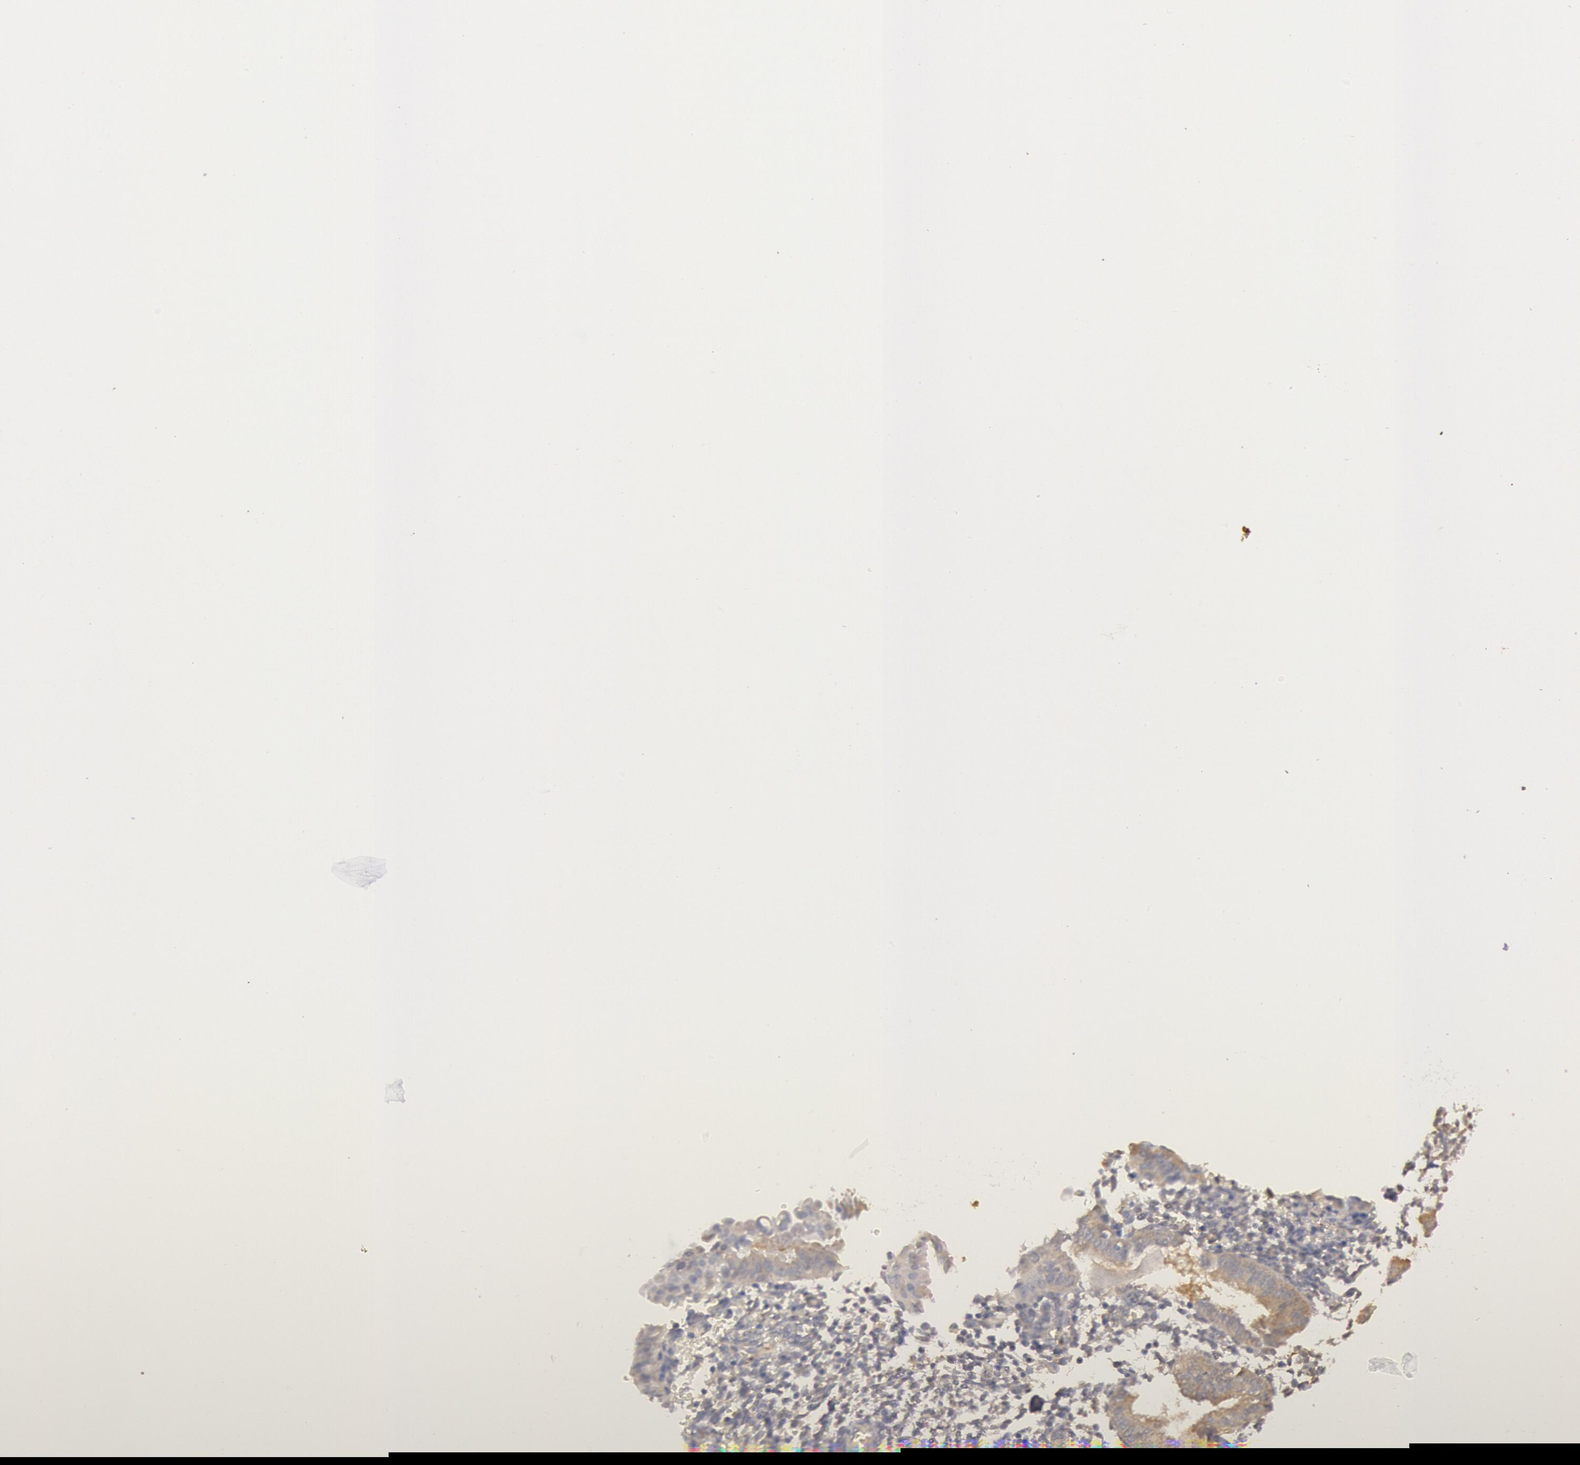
{"staining": {"intensity": "negative", "quantity": "none", "location": "none"}, "tissue": "endometrium", "cell_type": "Cells in endometrial stroma", "image_type": "normal", "snomed": [{"axis": "morphology", "description": "Normal tissue, NOS"}, {"axis": "topography", "description": "Endometrium"}], "caption": "Immunohistochemistry of benign endometrium exhibits no expression in cells in endometrial stroma.", "gene": "C1R", "patient": {"sex": "female", "age": 61}}